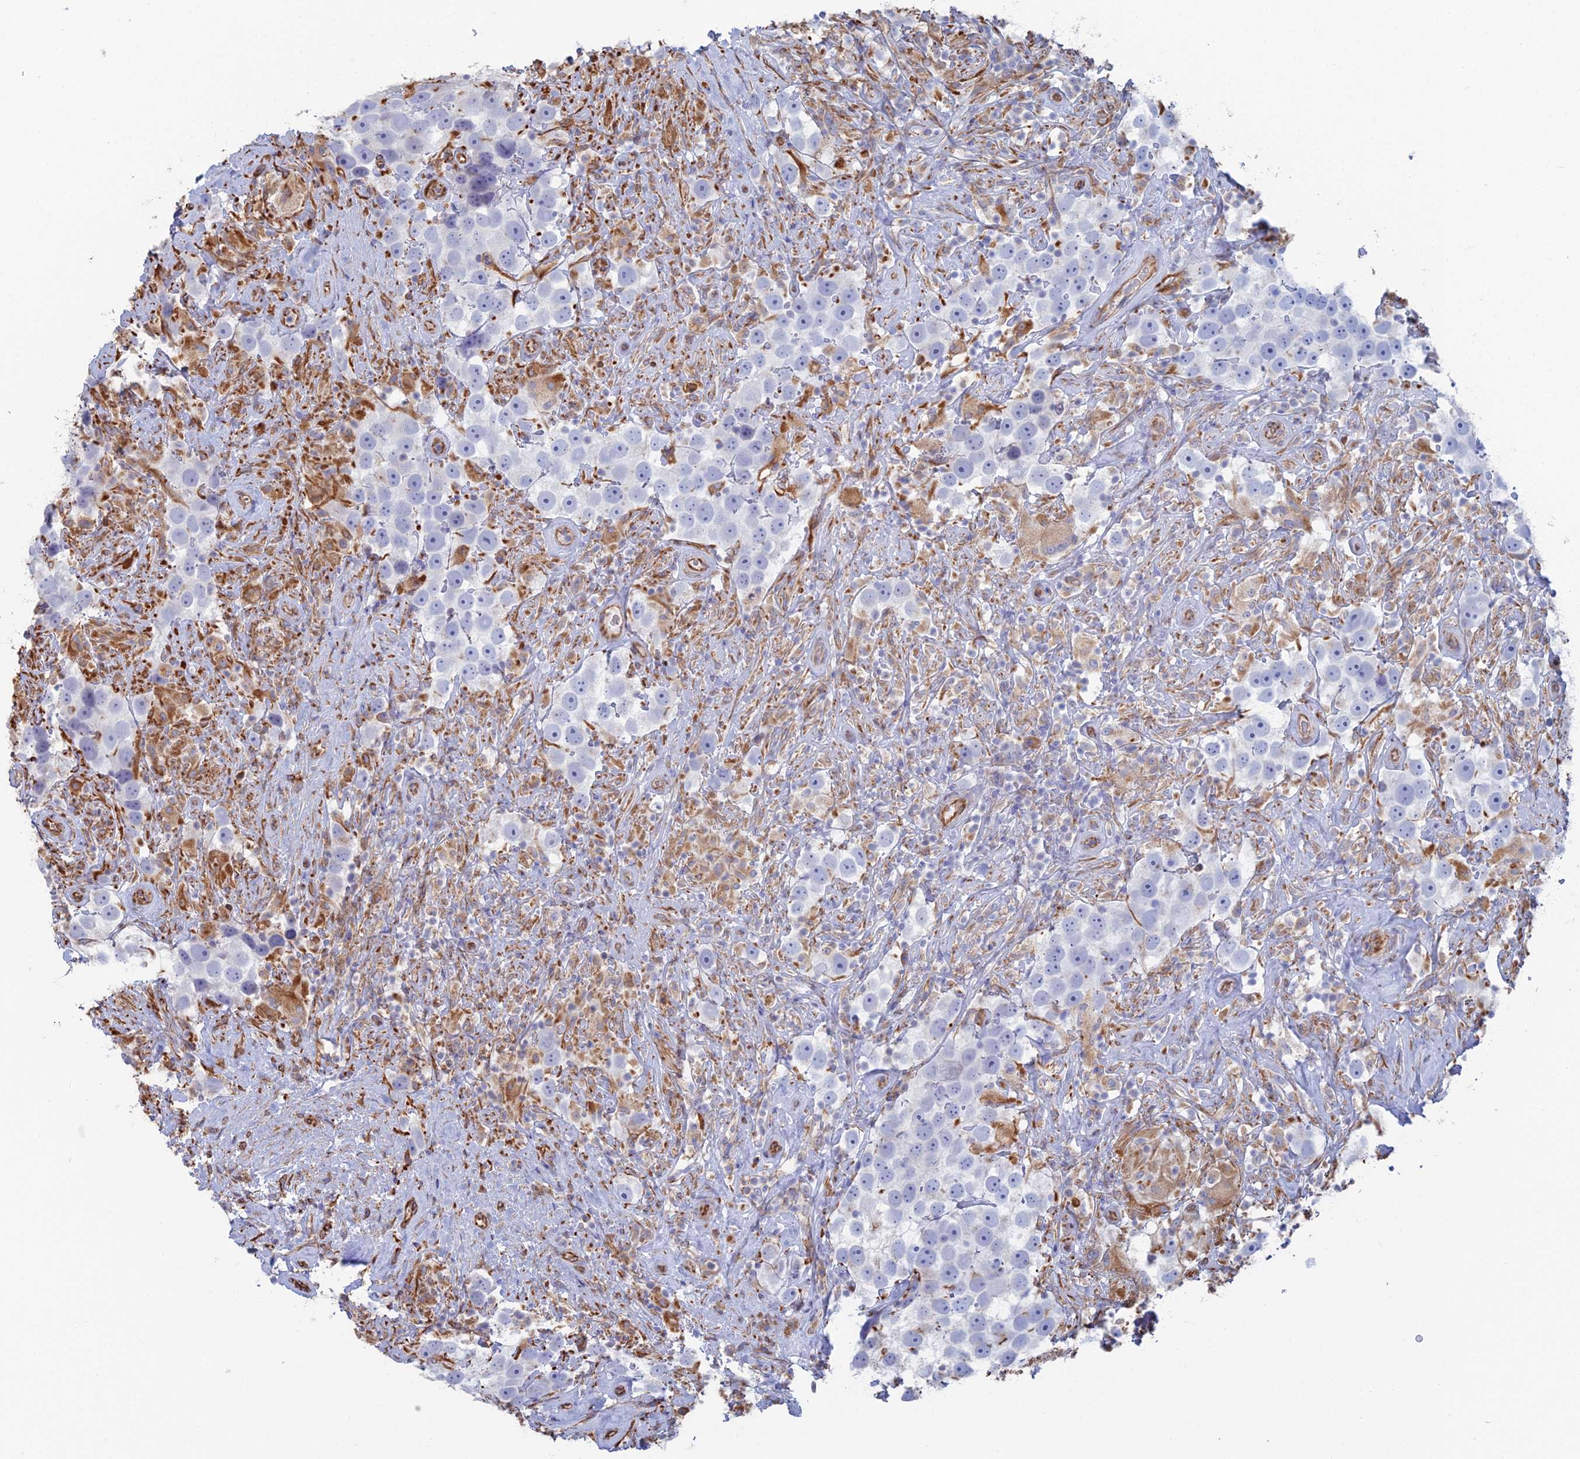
{"staining": {"intensity": "negative", "quantity": "none", "location": "none"}, "tissue": "testis cancer", "cell_type": "Tumor cells", "image_type": "cancer", "snomed": [{"axis": "morphology", "description": "Seminoma, NOS"}, {"axis": "topography", "description": "Testis"}], "caption": "This micrograph is of testis seminoma stained with IHC to label a protein in brown with the nuclei are counter-stained blue. There is no positivity in tumor cells.", "gene": "CLVS2", "patient": {"sex": "male", "age": 49}}